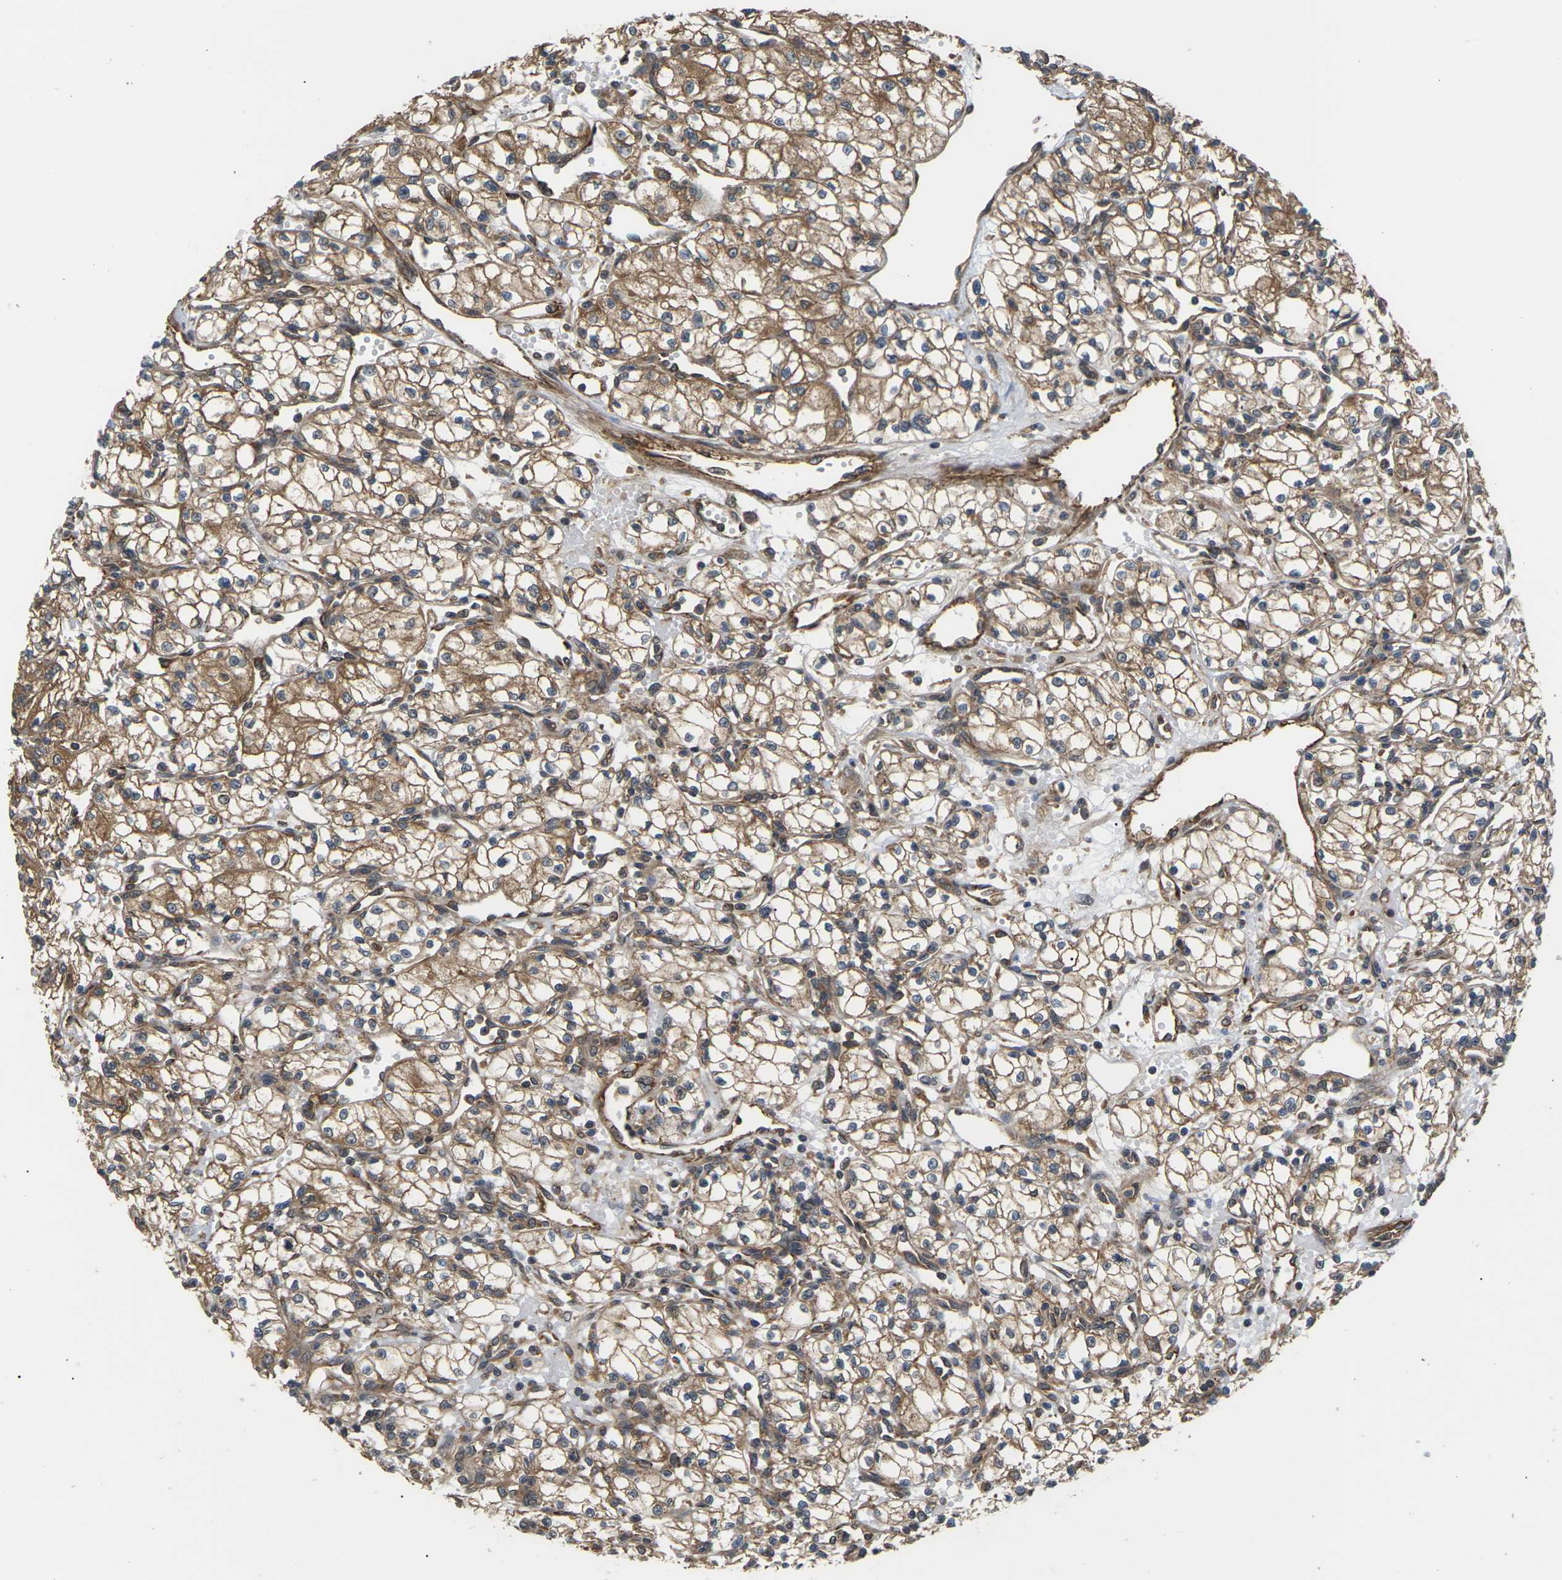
{"staining": {"intensity": "moderate", "quantity": ">75%", "location": "cytoplasmic/membranous"}, "tissue": "renal cancer", "cell_type": "Tumor cells", "image_type": "cancer", "snomed": [{"axis": "morphology", "description": "Normal tissue, NOS"}, {"axis": "morphology", "description": "Adenocarcinoma, NOS"}, {"axis": "topography", "description": "Kidney"}], "caption": "A micrograph of renal cancer stained for a protein reveals moderate cytoplasmic/membranous brown staining in tumor cells. (brown staining indicates protein expression, while blue staining denotes nuclei).", "gene": "NRAS", "patient": {"sex": "male", "age": 59}}